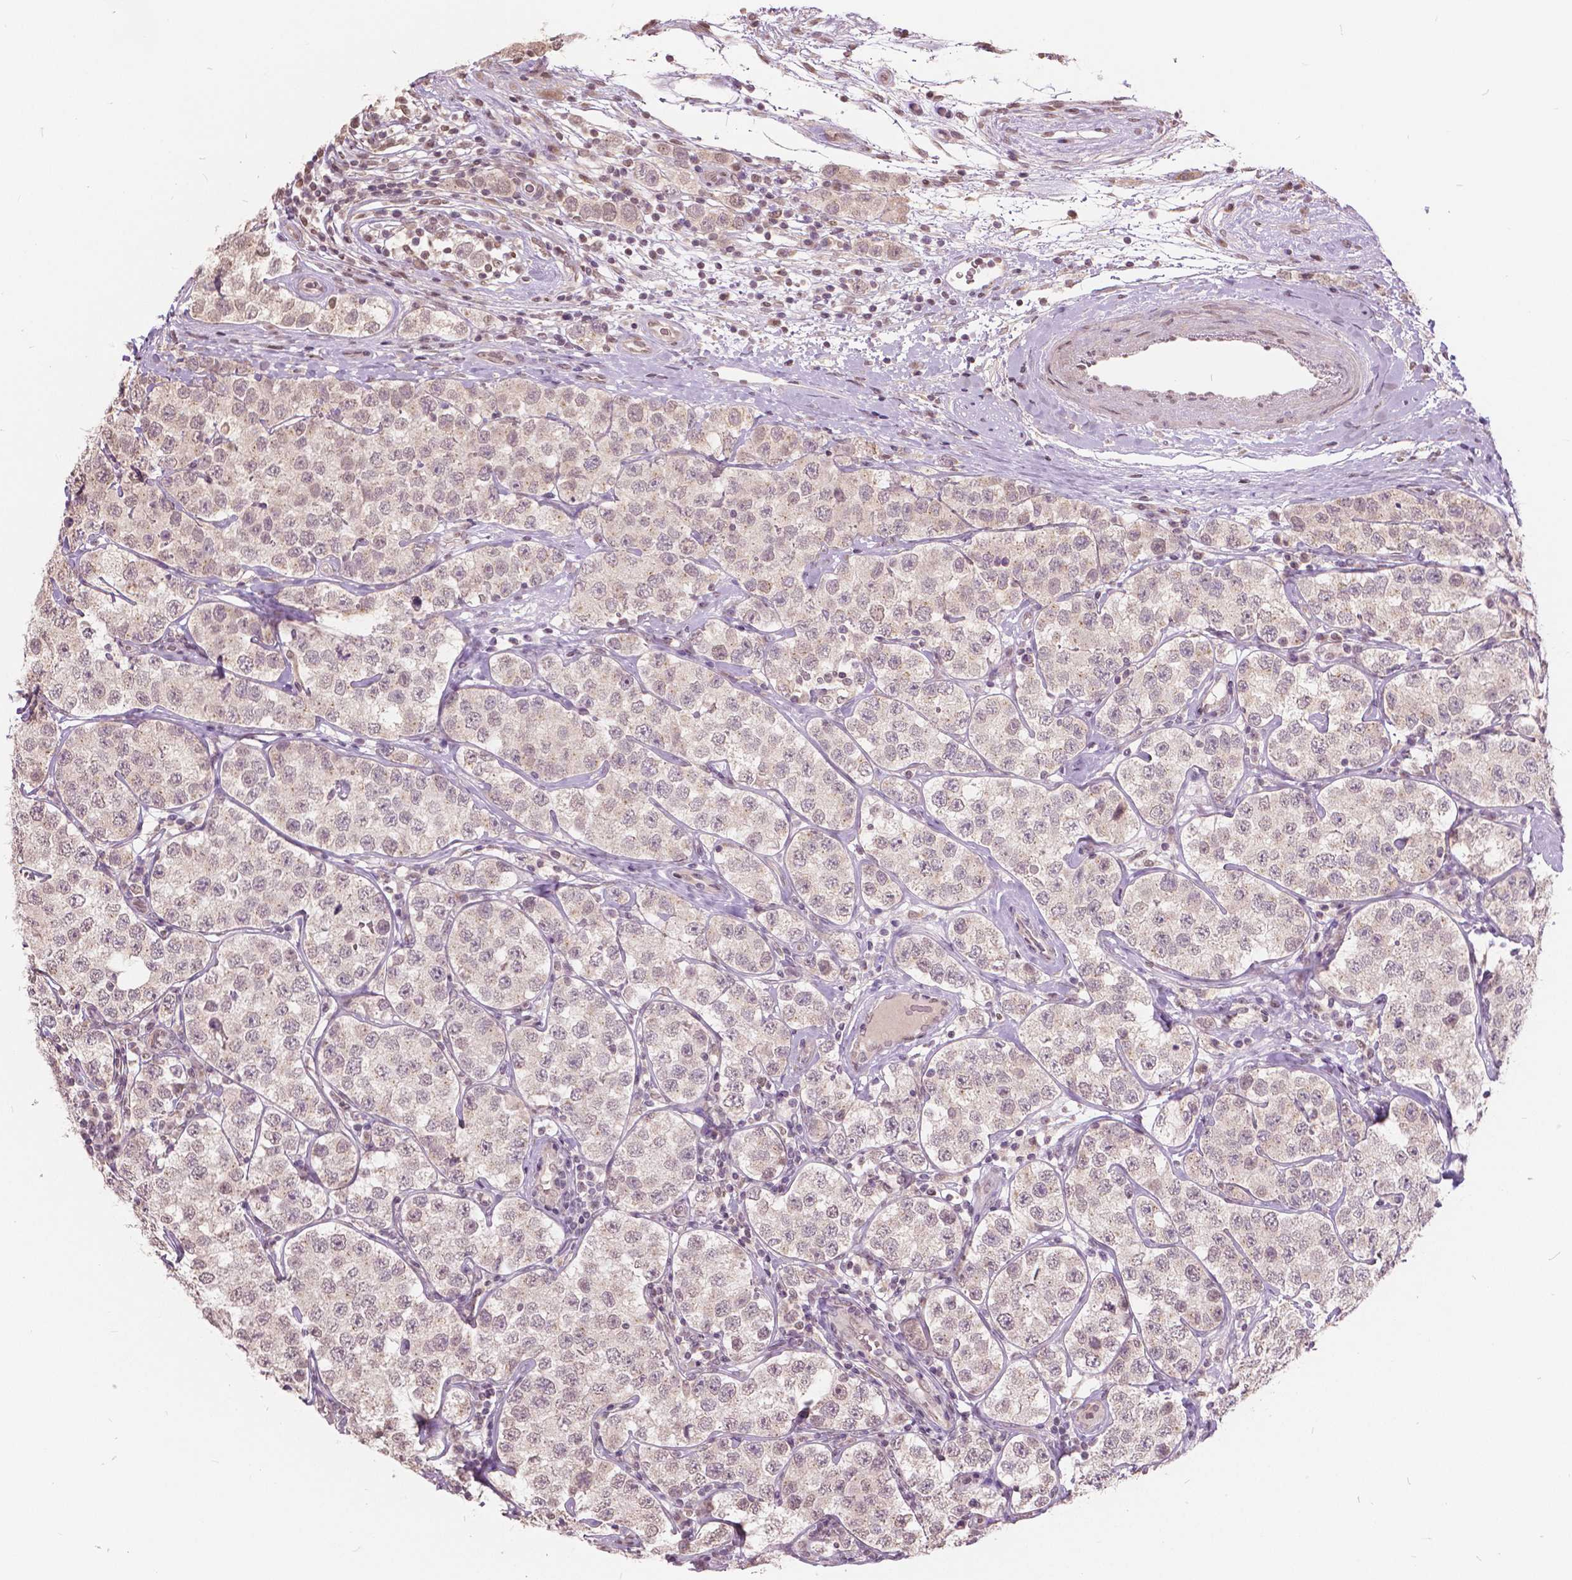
{"staining": {"intensity": "weak", "quantity": "25%-75%", "location": "nuclear"}, "tissue": "testis cancer", "cell_type": "Tumor cells", "image_type": "cancer", "snomed": [{"axis": "morphology", "description": "Seminoma, NOS"}, {"axis": "topography", "description": "Testis"}], "caption": "Weak nuclear positivity is present in about 25%-75% of tumor cells in testis cancer (seminoma).", "gene": "HOXA10", "patient": {"sex": "male", "age": 34}}